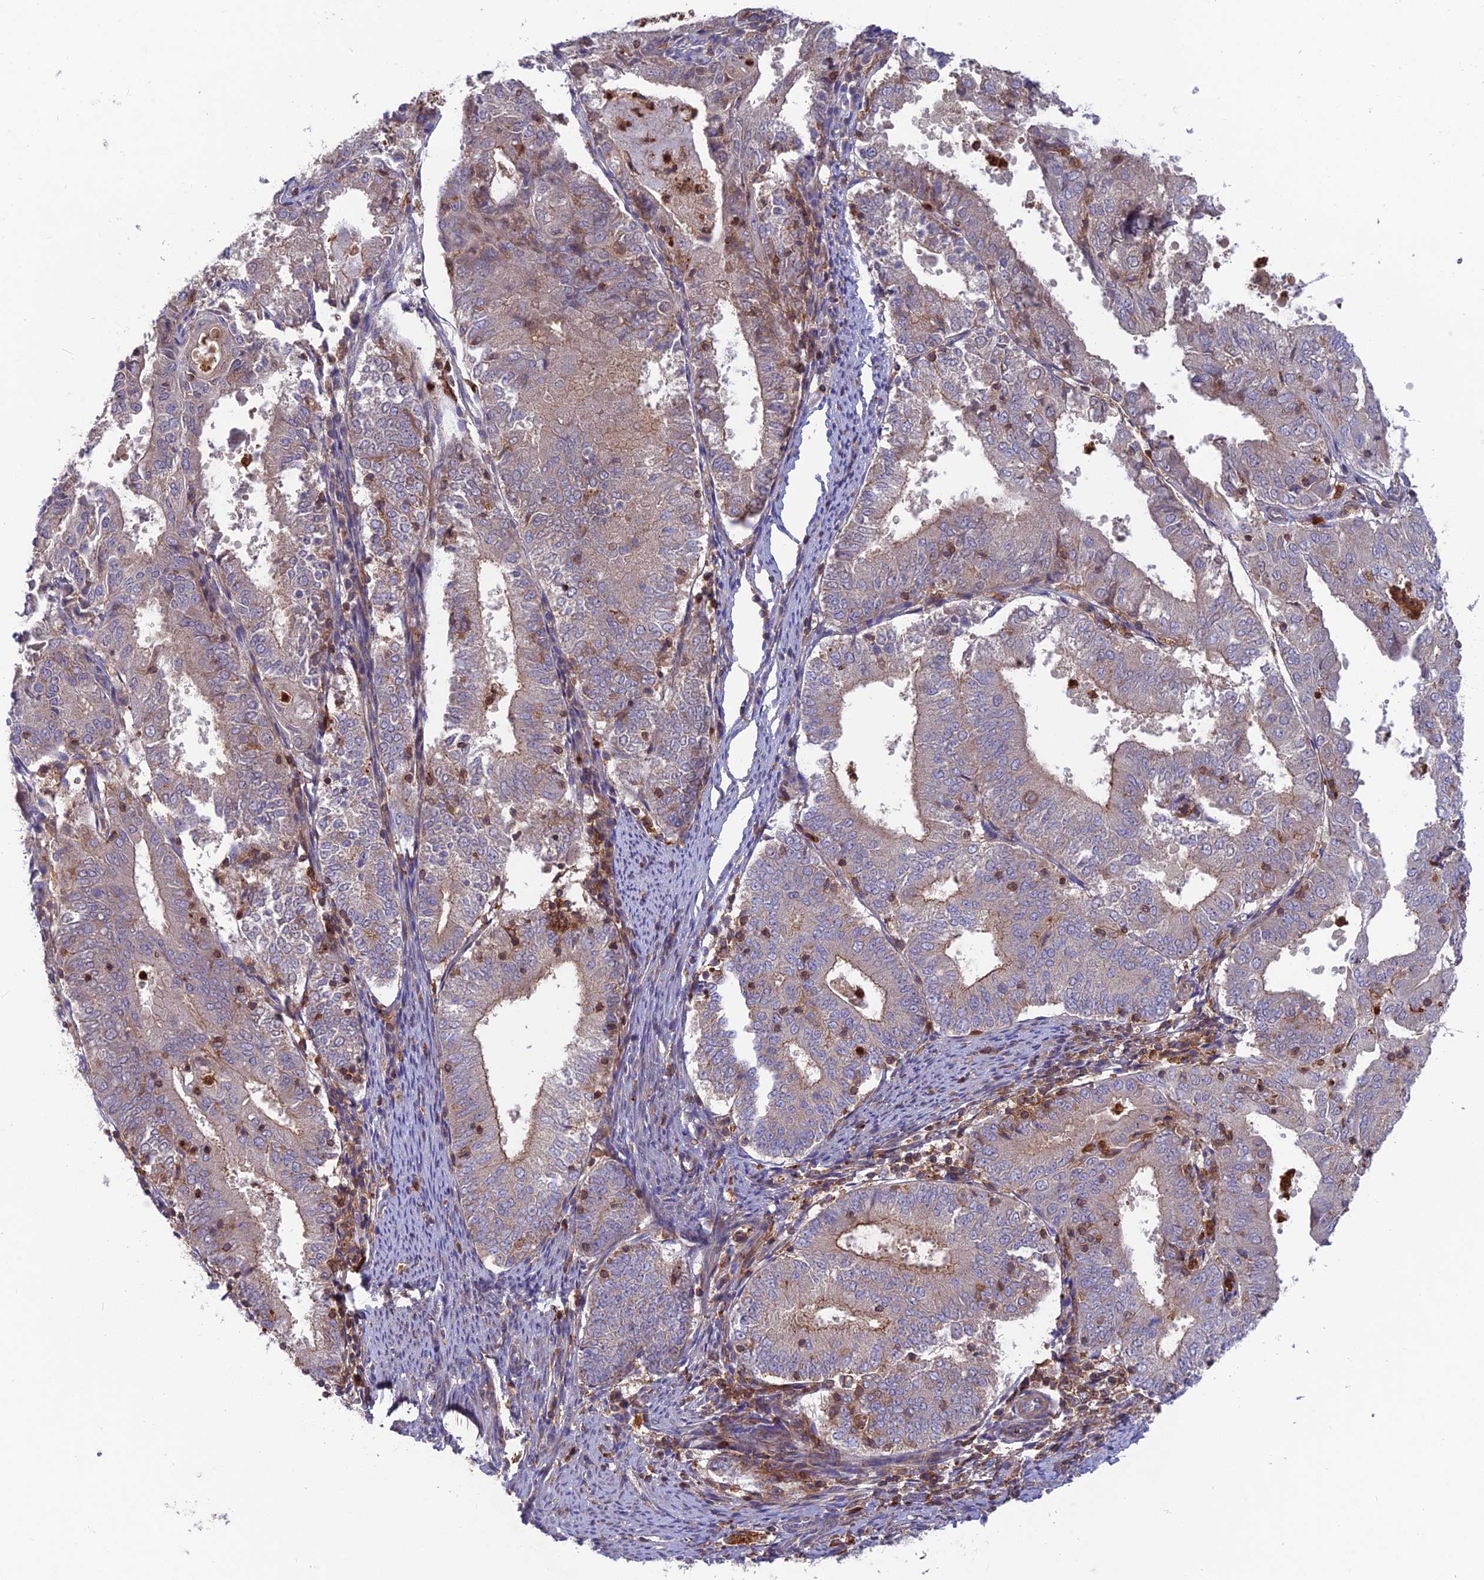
{"staining": {"intensity": "weak", "quantity": "<25%", "location": "cytoplasmic/membranous"}, "tissue": "endometrial cancer", "cell_type": "Tumor cells", "image_type": "cancer", "snomed": [{"axis": "morphology", "description": "Adenocarcinoma, NOS"}, {"axis": "topography", "description": "Endometrium"}], "caption": "Endometrial cancer stained for a protein using immunohistochemistry exhibits no expression tumor cells.", "gene": "CPNE7", "patient": {"sex": "female", "age": 57}}